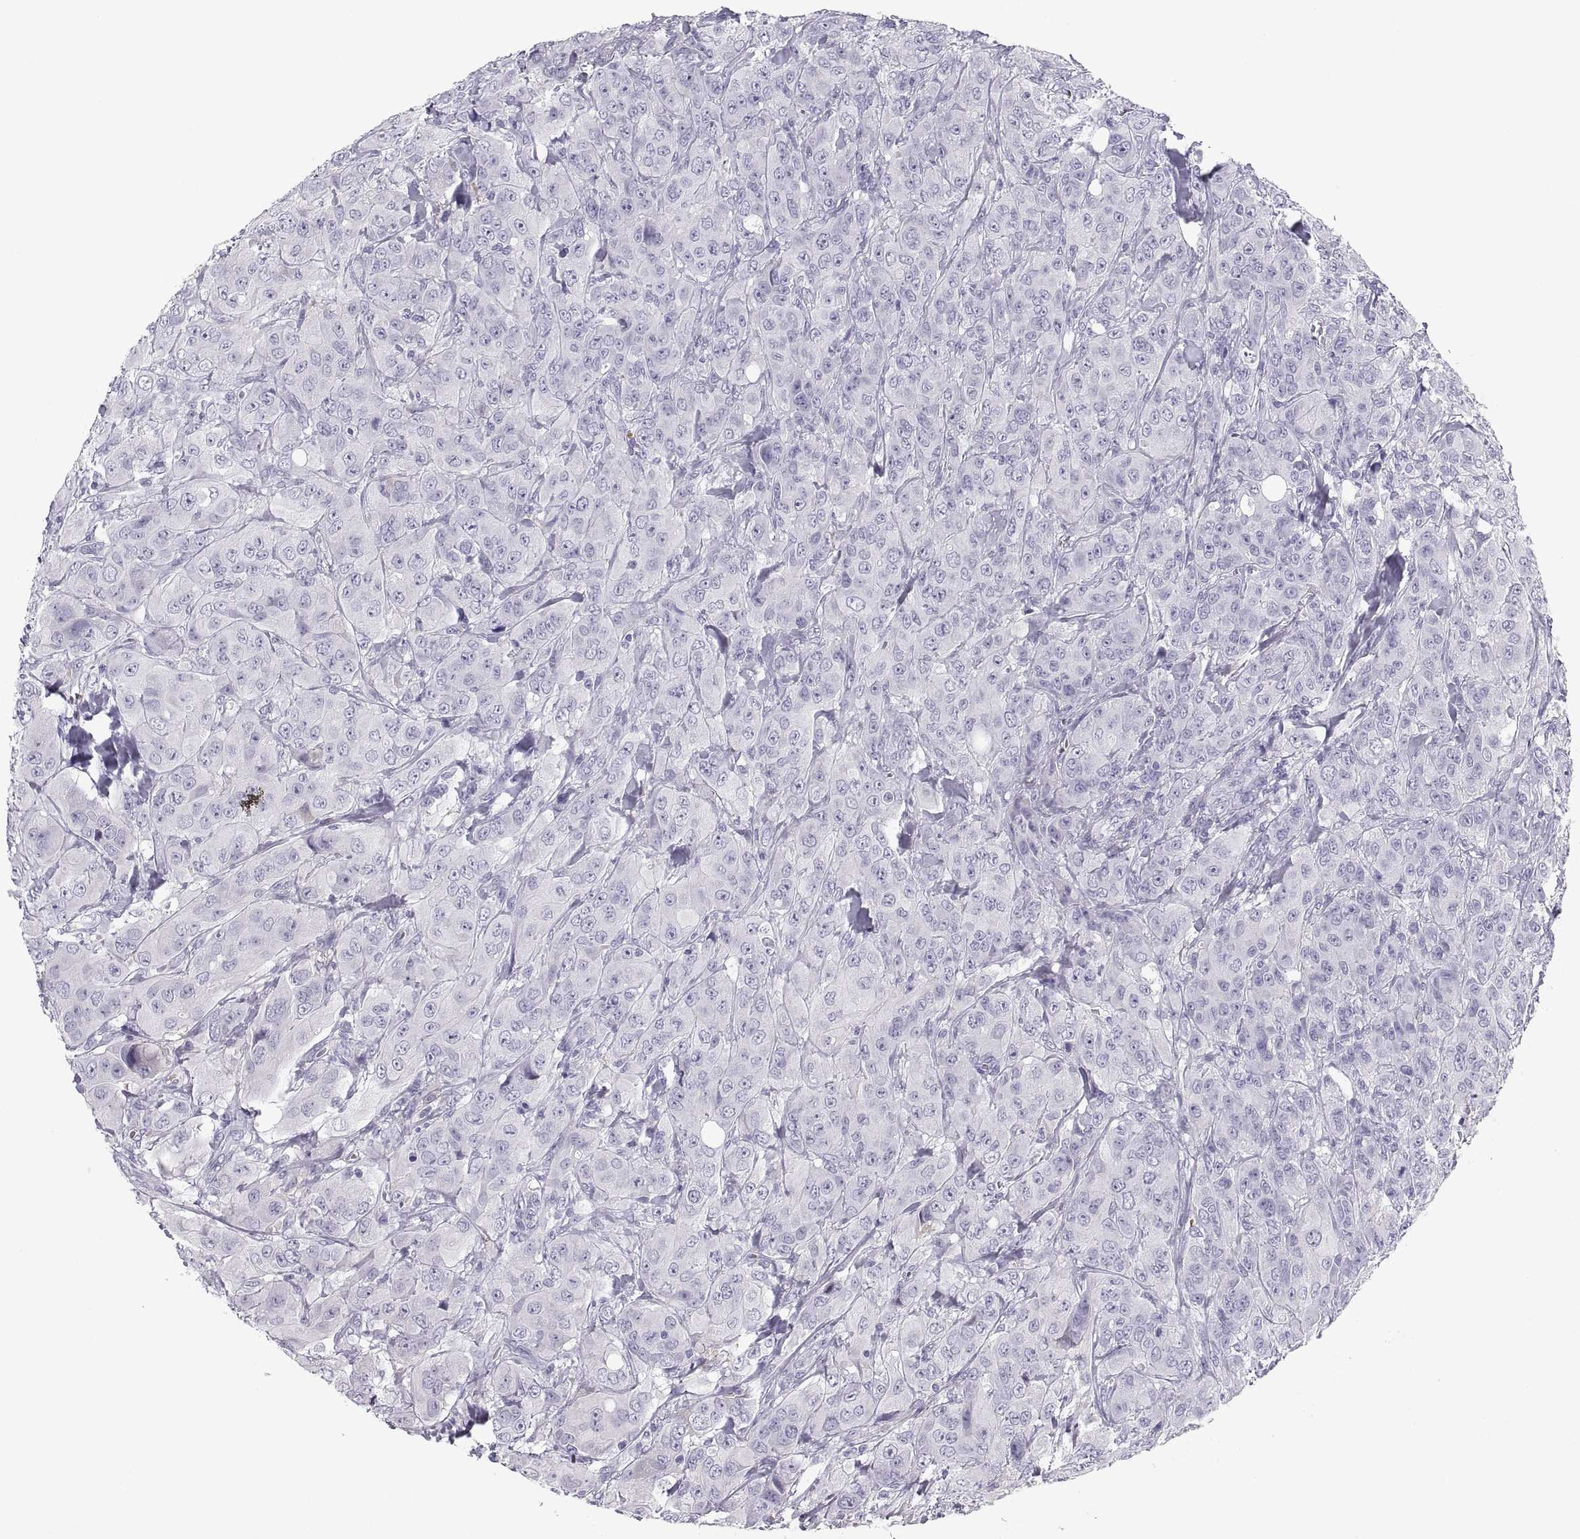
{"staining": {"intensity": "negative", "quantity": "none", "location": "none"}, "tissue": "breast cancer", "cell_type": "Tumor cells", "image_type": "cancer", "snomed": [{"axis": "morphology", "description": "Duct carcinoma"}, {"axis": "topography", "description": "Breast"}], "caption": "This is a micrograph of IHC staining of breast cancer, which shows no expression in tumor cells.", "gene": "MAGEB2", "patient": {"sex": "female", "age": 43}}